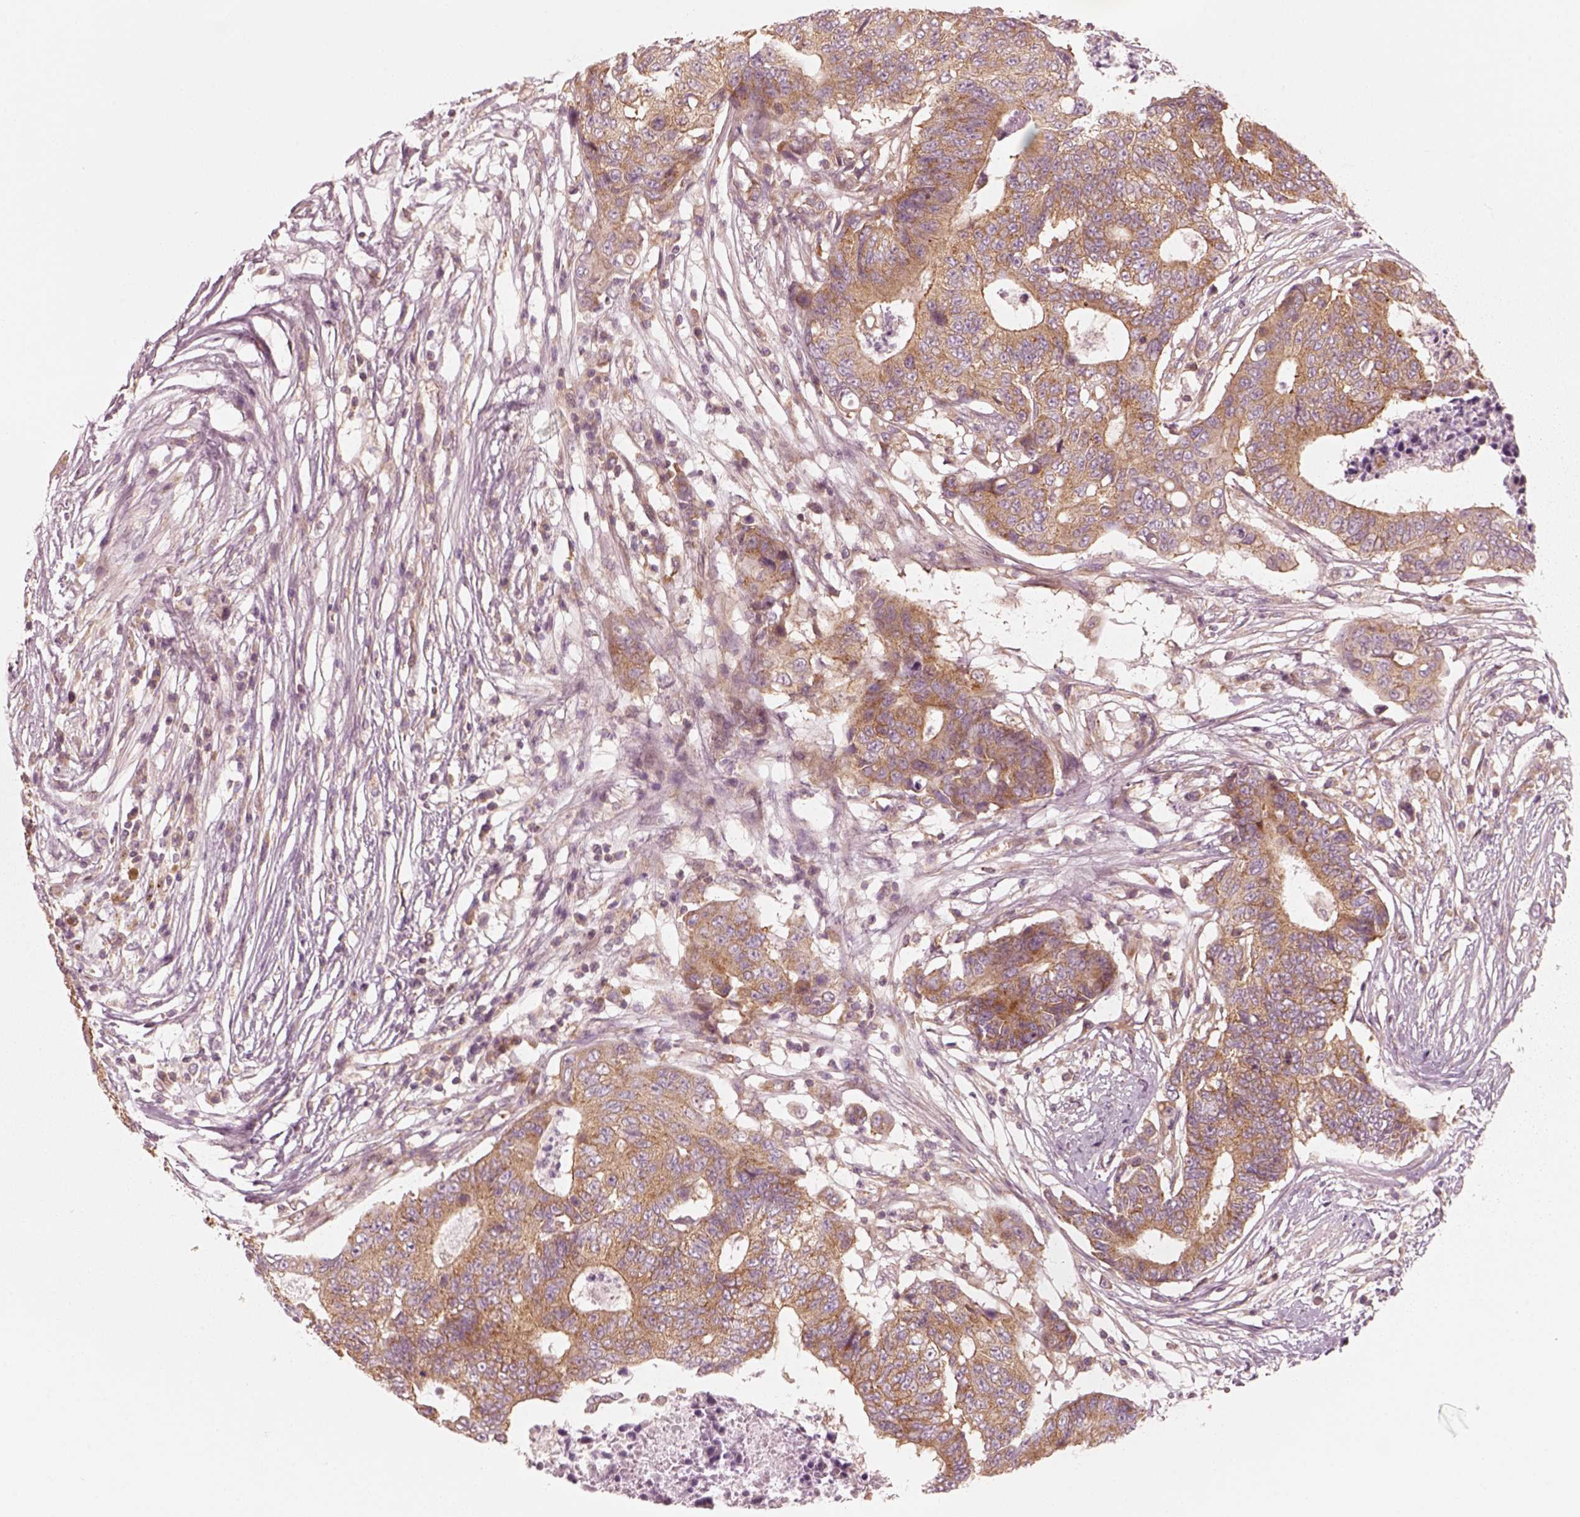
{"staining": {"intensity": "moderate", "quantity": ">75%", "location": "cytoplasmic/membranous"}, "tissue": "colorectal cancer", "cell_type": "Tumor cells", "image_type": "cancer", "snomed": [{"axis": "morphology", "description": "Adenocarcinoma, NOS"}, {"axis": "topography", "description": "Colon"}], "caption": "Immunohistochemical staining of colorectal cancer (adenocarcinoma) demonstrates medium levels of moderate cytoplasmic/membranous staining in approximately >75% of tumor cells. The protein of interest is shown in brown color, while the nuclei are stained blue.", "gene": "CNOT2", "patient": {"sex": "female", "age": 48}}